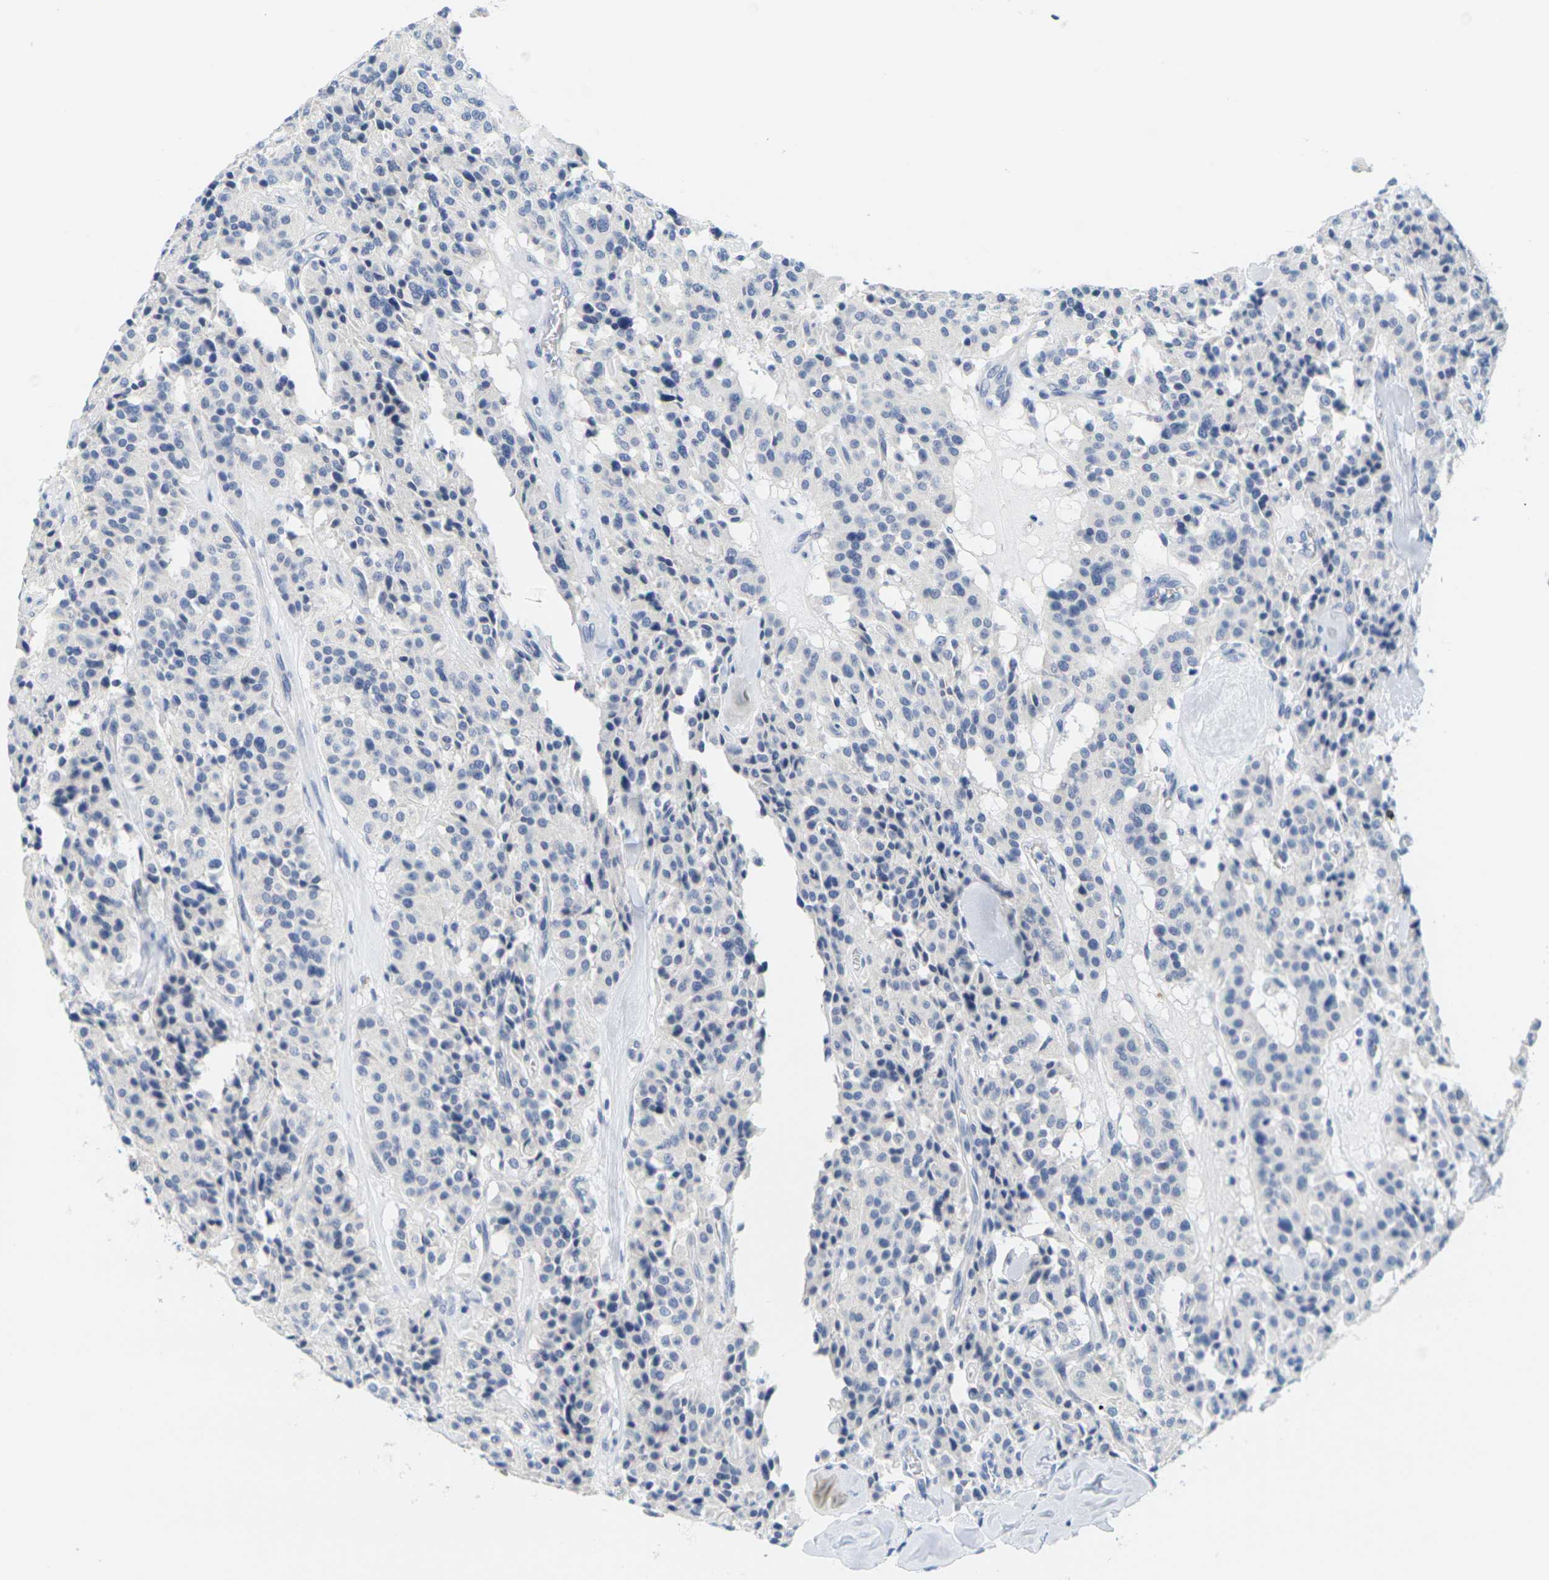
{"staining": {"intensity": "negative", "quantity": "none", "location": "none"}, "tissue": "carcinoid", "cell_type": "Tumor cells", "image_type": "cancer", "snomed": [{"axis": "morphology", "description": "Carcinoid, malignant, NOS"}, {"axis": "topography", "description": "Lung"}], "caption": "Tumor cells are negative for brown protein staining in carcinoid (malignant).", "gene": "HLA-DOB", "patient": {"sex": "male", "age": 30}}